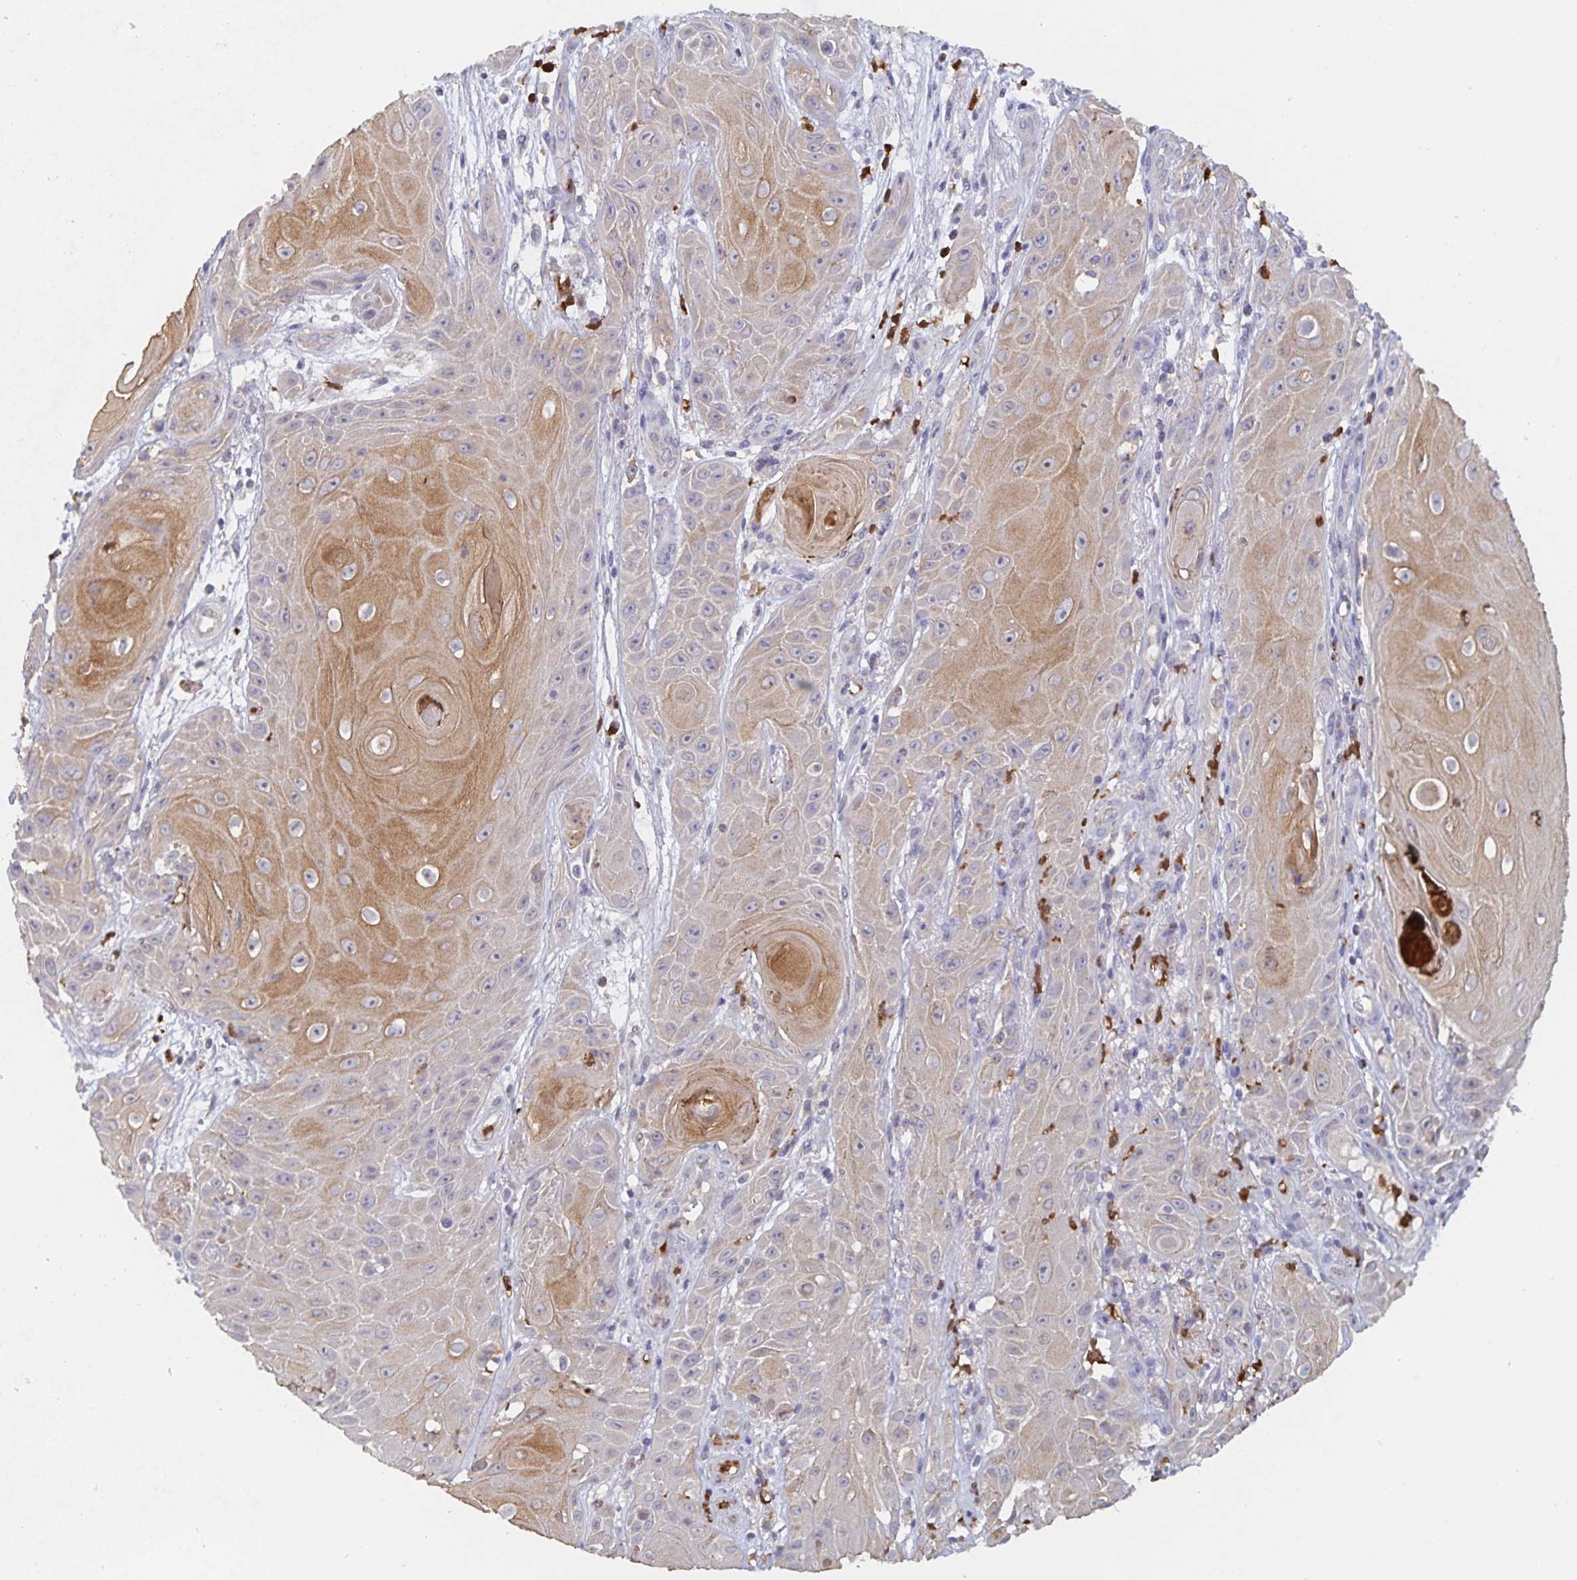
{"staining": {"intensity": "moderate", "quantity": "25%-75%", "location": "cytoplasmic/membranous"}, "tissue": "skin cancer", "cell_type": "Tumor cells", "image_type": "cancer", "snomed": [{"axis": "morphology", "description": "Squamous cell carcinoma, NOS"}, {"axis": "topography", "description": "Skin"}], "caption": "There is medium levels of moderate cytoplasmic/membranous staining in tumor cells of skin cancer (squamous cell carcinoma), as demonstrated by immunohistochemical staining (brown color).", "gene": "CDC42BPG", "patient": {"sex": "male", "age": 62}}